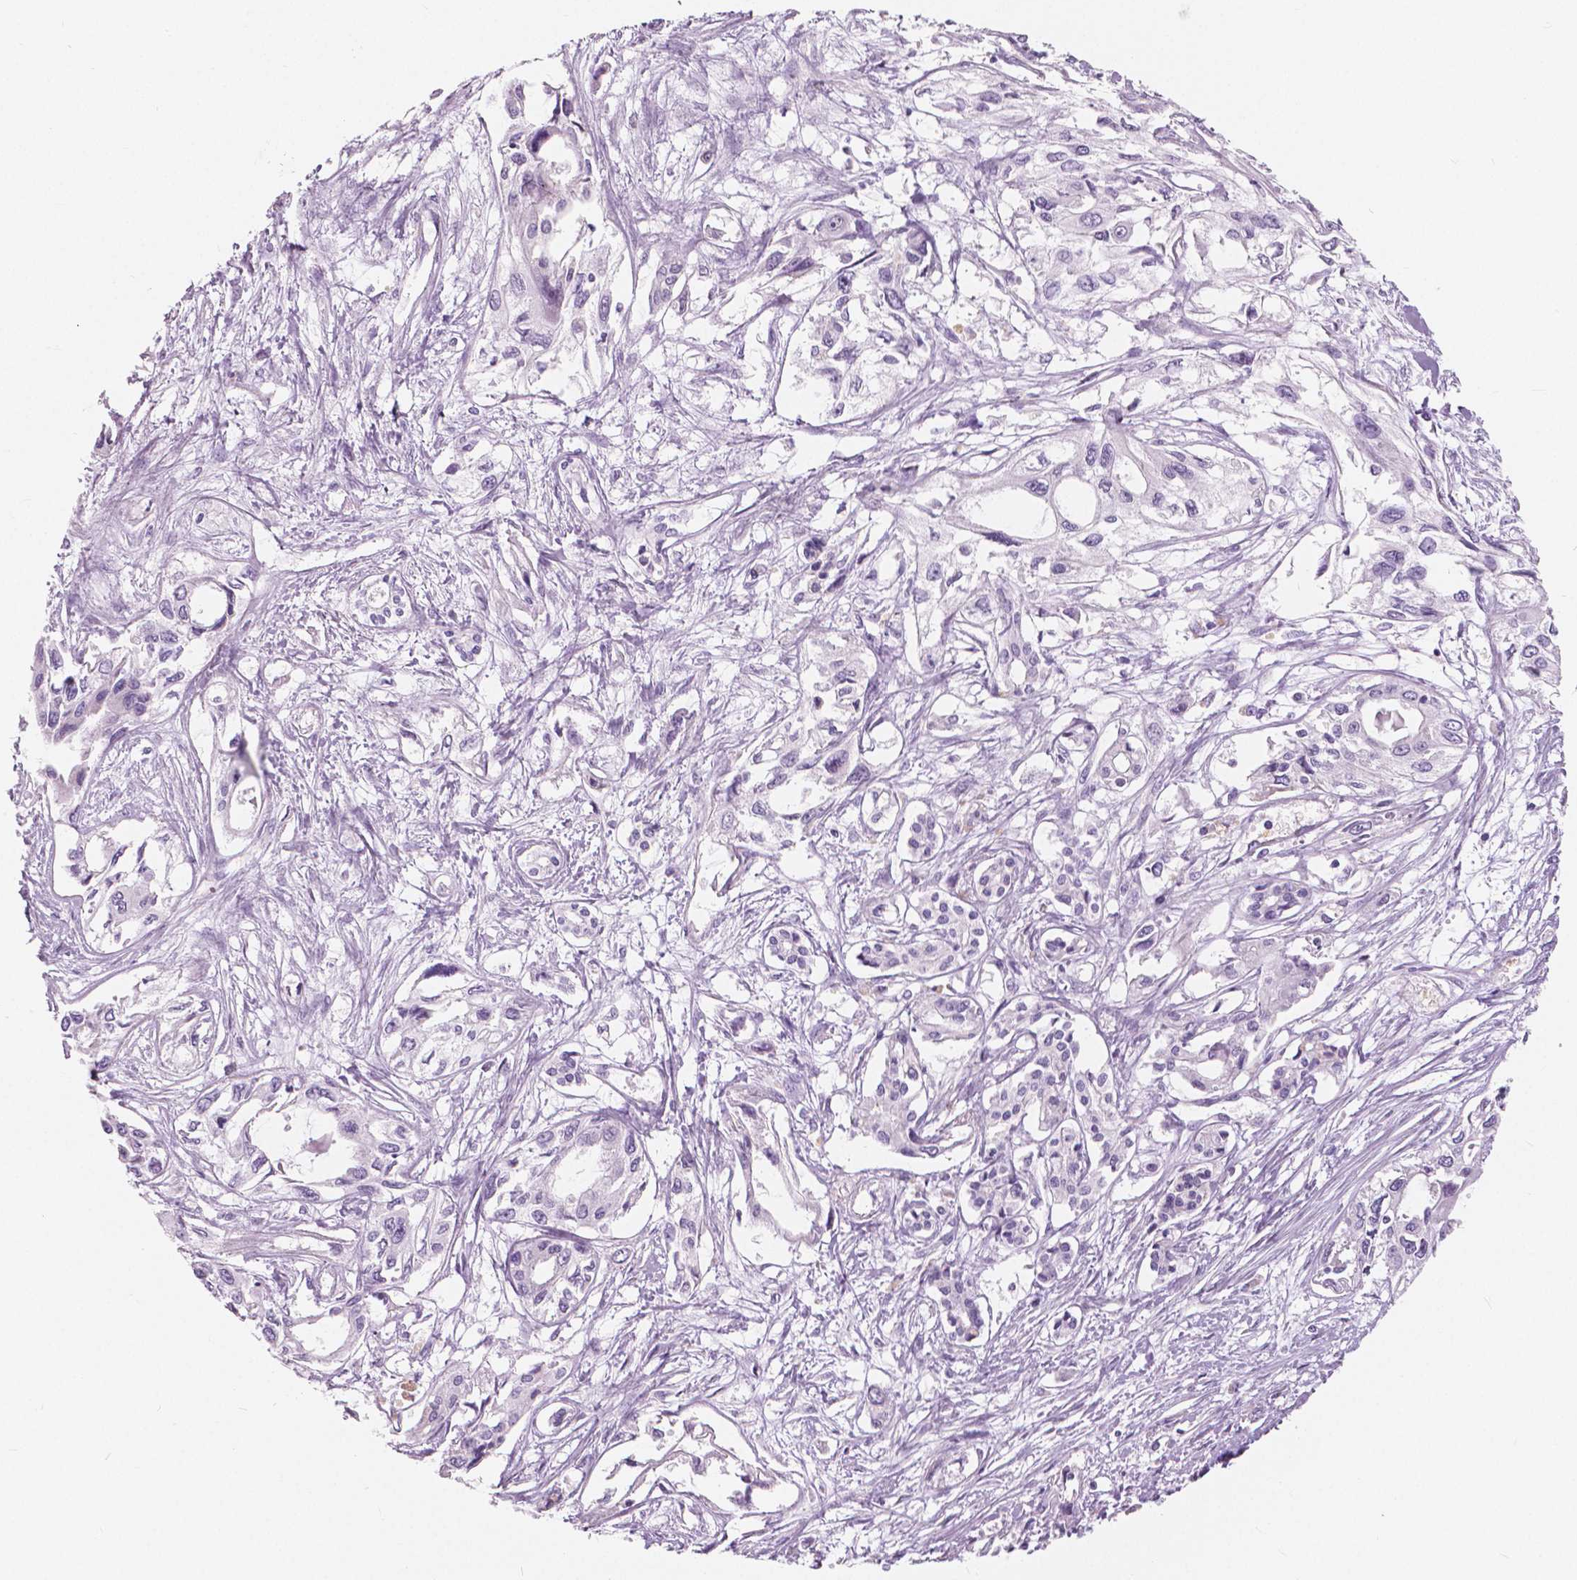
{"staining": {"intensity": "negative", "quantity": "none", "location": "none"}, "tissue": "pancreatic cancer", "cell_type": "Tumor cells", "image_type": "cancer", "snomed": [{"axis": "morphology", "description": "Adenocarcinoma, NOS"}, {"axis": "topography", "description": "Pancreas"}], "caption": "A micrograph of human adenocarcinoma (pancreatic) is negative for staining in tumor cells.", "gene": "A4GNT", "patient": {"sex": "female", "age": 55}}